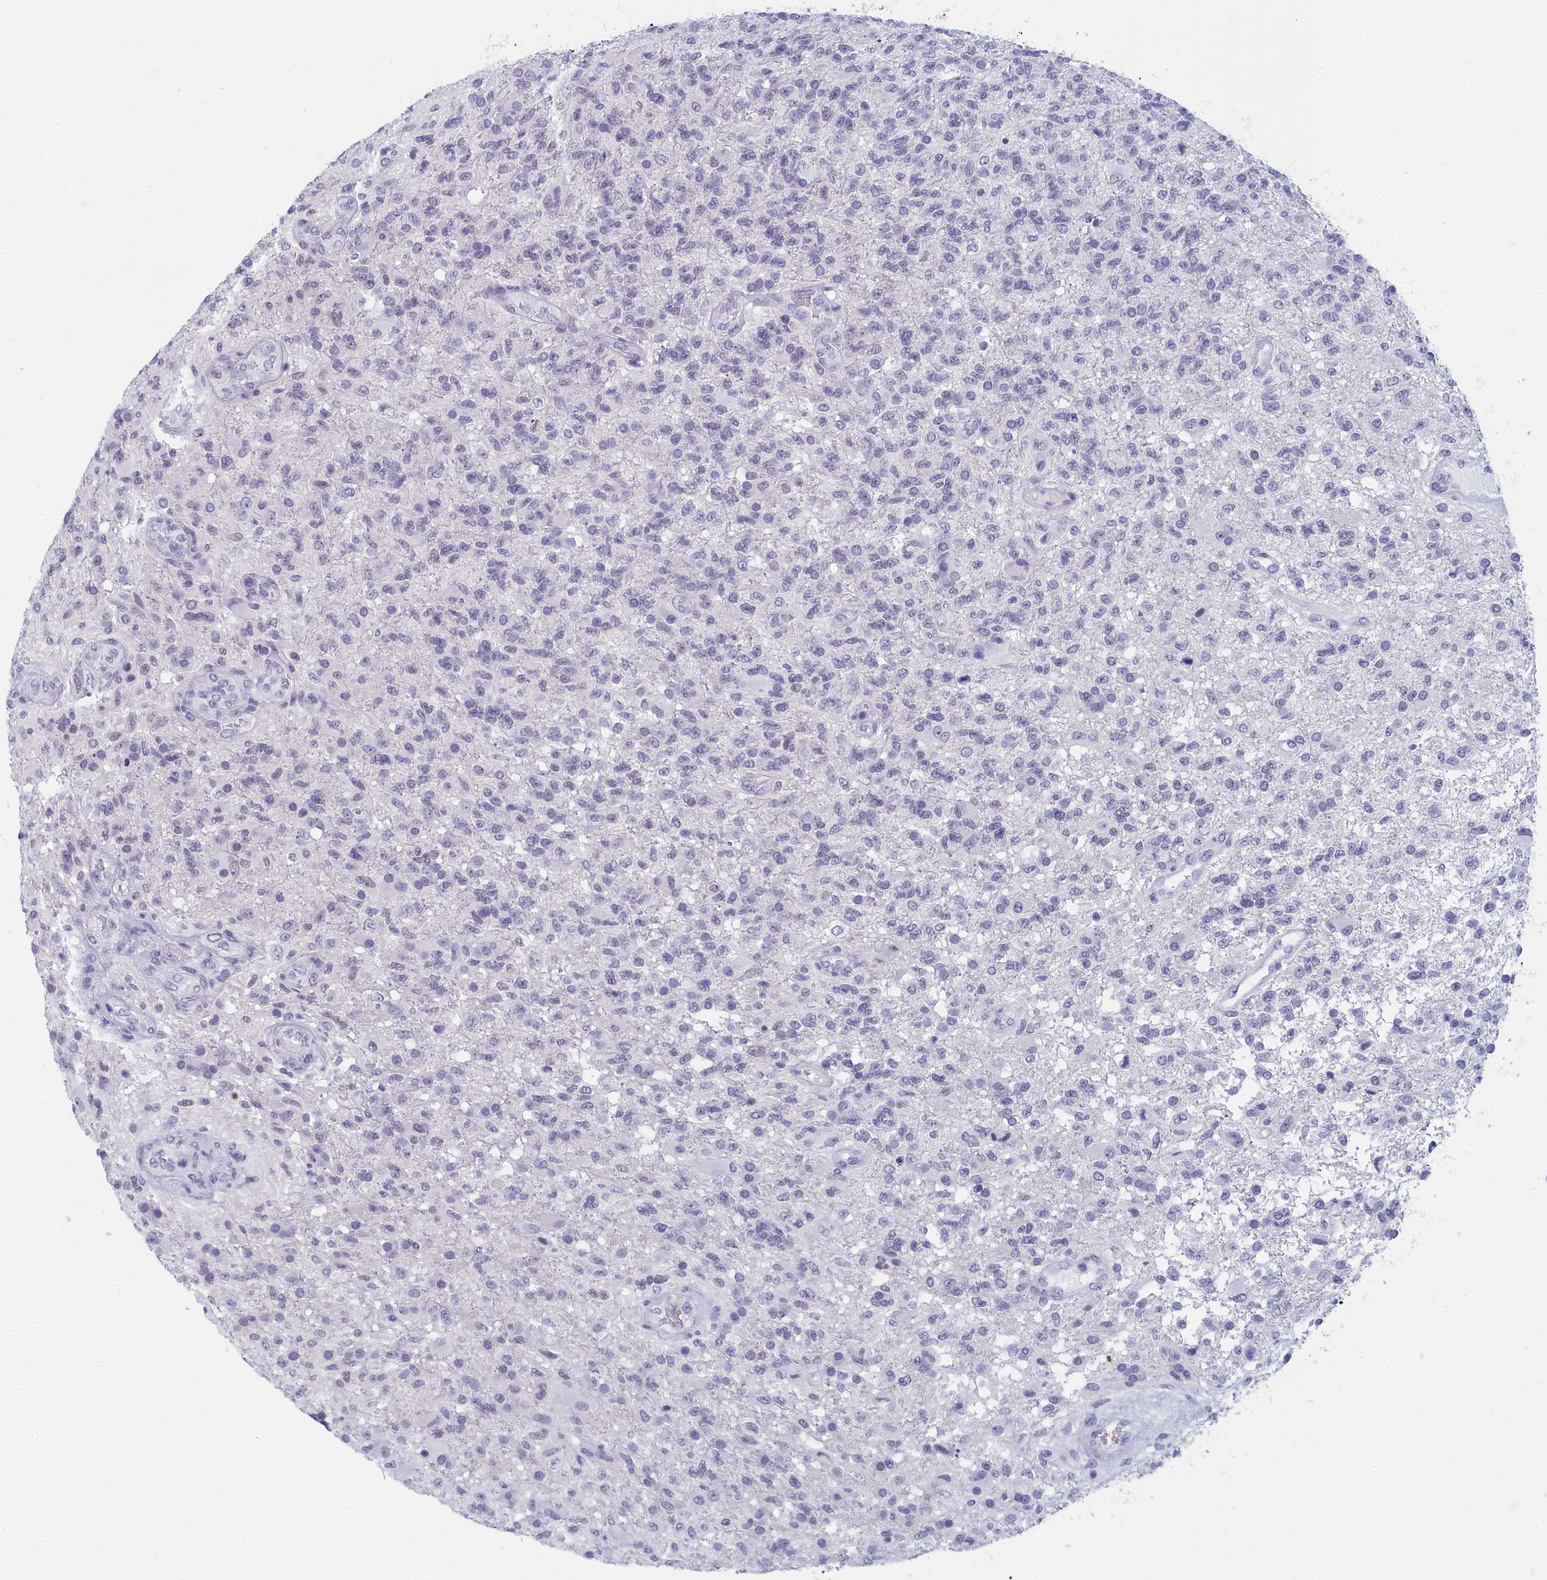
{"staining": {"intensity": "negative", "quantity": "none", "location": "none"}, "tissue": "glioma", "cell_type": "Tumor cells", "image_type": "cancer", "snomed": [{"axis": "morphology", "description": "Glioma, malignant, High grade"}, {"axis": "topography", "description": "Brain"}], "caption": "This photomicrograph is of glioma stained with immunohistochemistry to label a protein in brown with the nuclei are counter-stained blue. There is no positivity in tumor cells.", "gene": "CCDC97", "patient": {"sex": "male", "age": 56}}